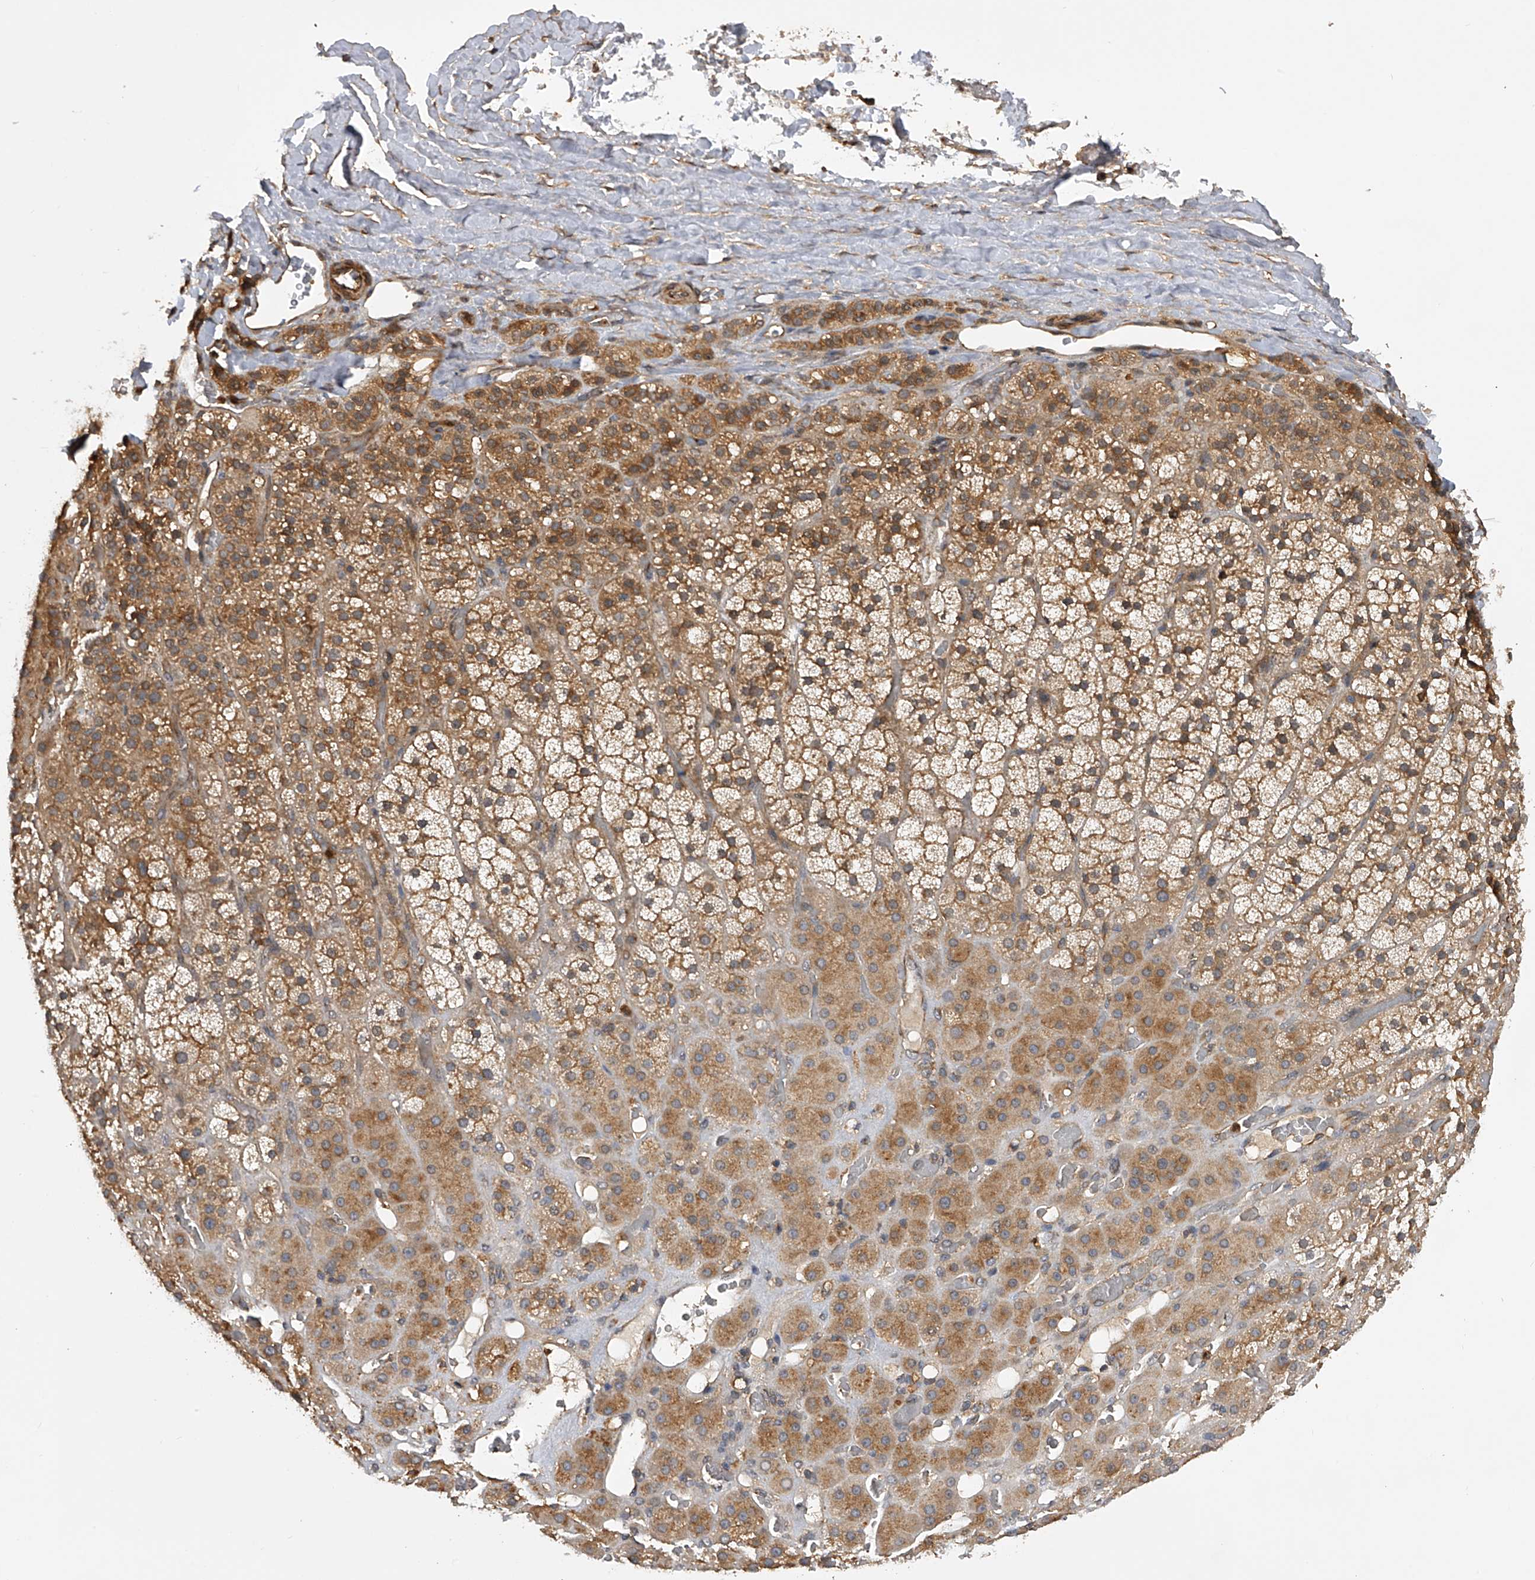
{"staining": {"intensity": "moderate", "quantity": ">75%", "location": "cytoplasmic/membranous"}, "tissue": "adrenal gland", "cell_type": "Glandular cells", "image_type": "normal", "snomed": [{"axis": "morphology", "description": "Normal tissue, NOS"}, {"axis": "topography", "description": "Adrenal gland"}], "caption": "The histopathology image shows immunohistochemical staining of benign adrenal gland. There is moderate cytoplasmic/membranous staining is present in about >75% of glandular cells. Nuclei are stained in blue.", "gene": "PTPRA", "patient": {"sex": "male", "age": 57}}